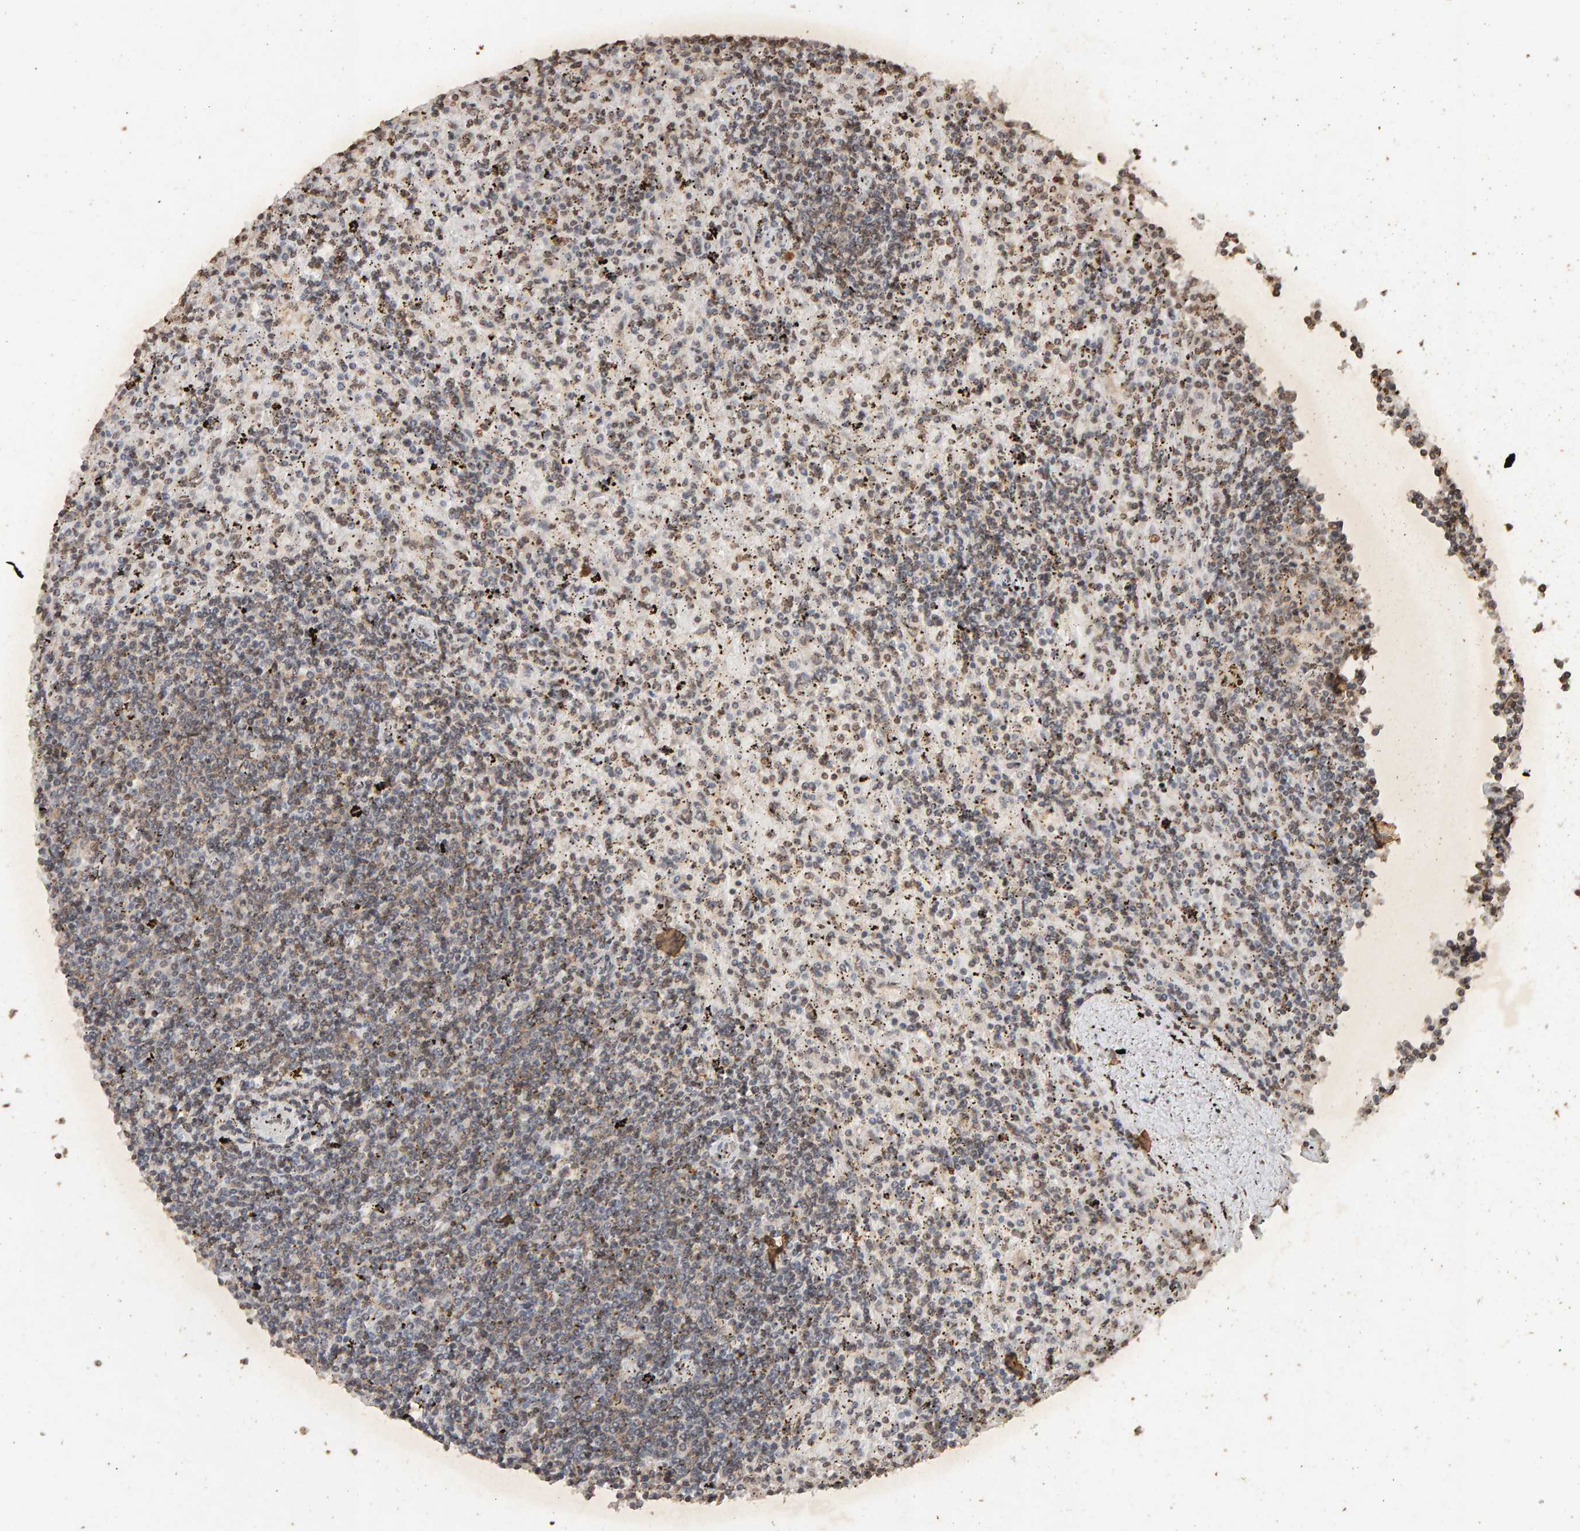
{"staining": {"intensity": "weak", "quantity": ">75%", "location": "cytoplasmic/membranous"}, "tissue": "lymphoma", "cell_type": "Tumor cells", "image_type": "cancer", "snomed": [{"axis": "morphology", "description": "Malignant lymphoma, non-Hodgkin's type, Low grade"}, {"axis": "topography", "description": "Spleen"}], "caption": "This is a micrograph of immunohistochemistry (IHC) staining of malignant lymphoma, non-Hodgkin's type (low-grade), which shows weak expression in the cytoplasmic/membranous of tumor cells.", "gene": "DNAJB5", "patient": {"sex": "male", "age": 76}}